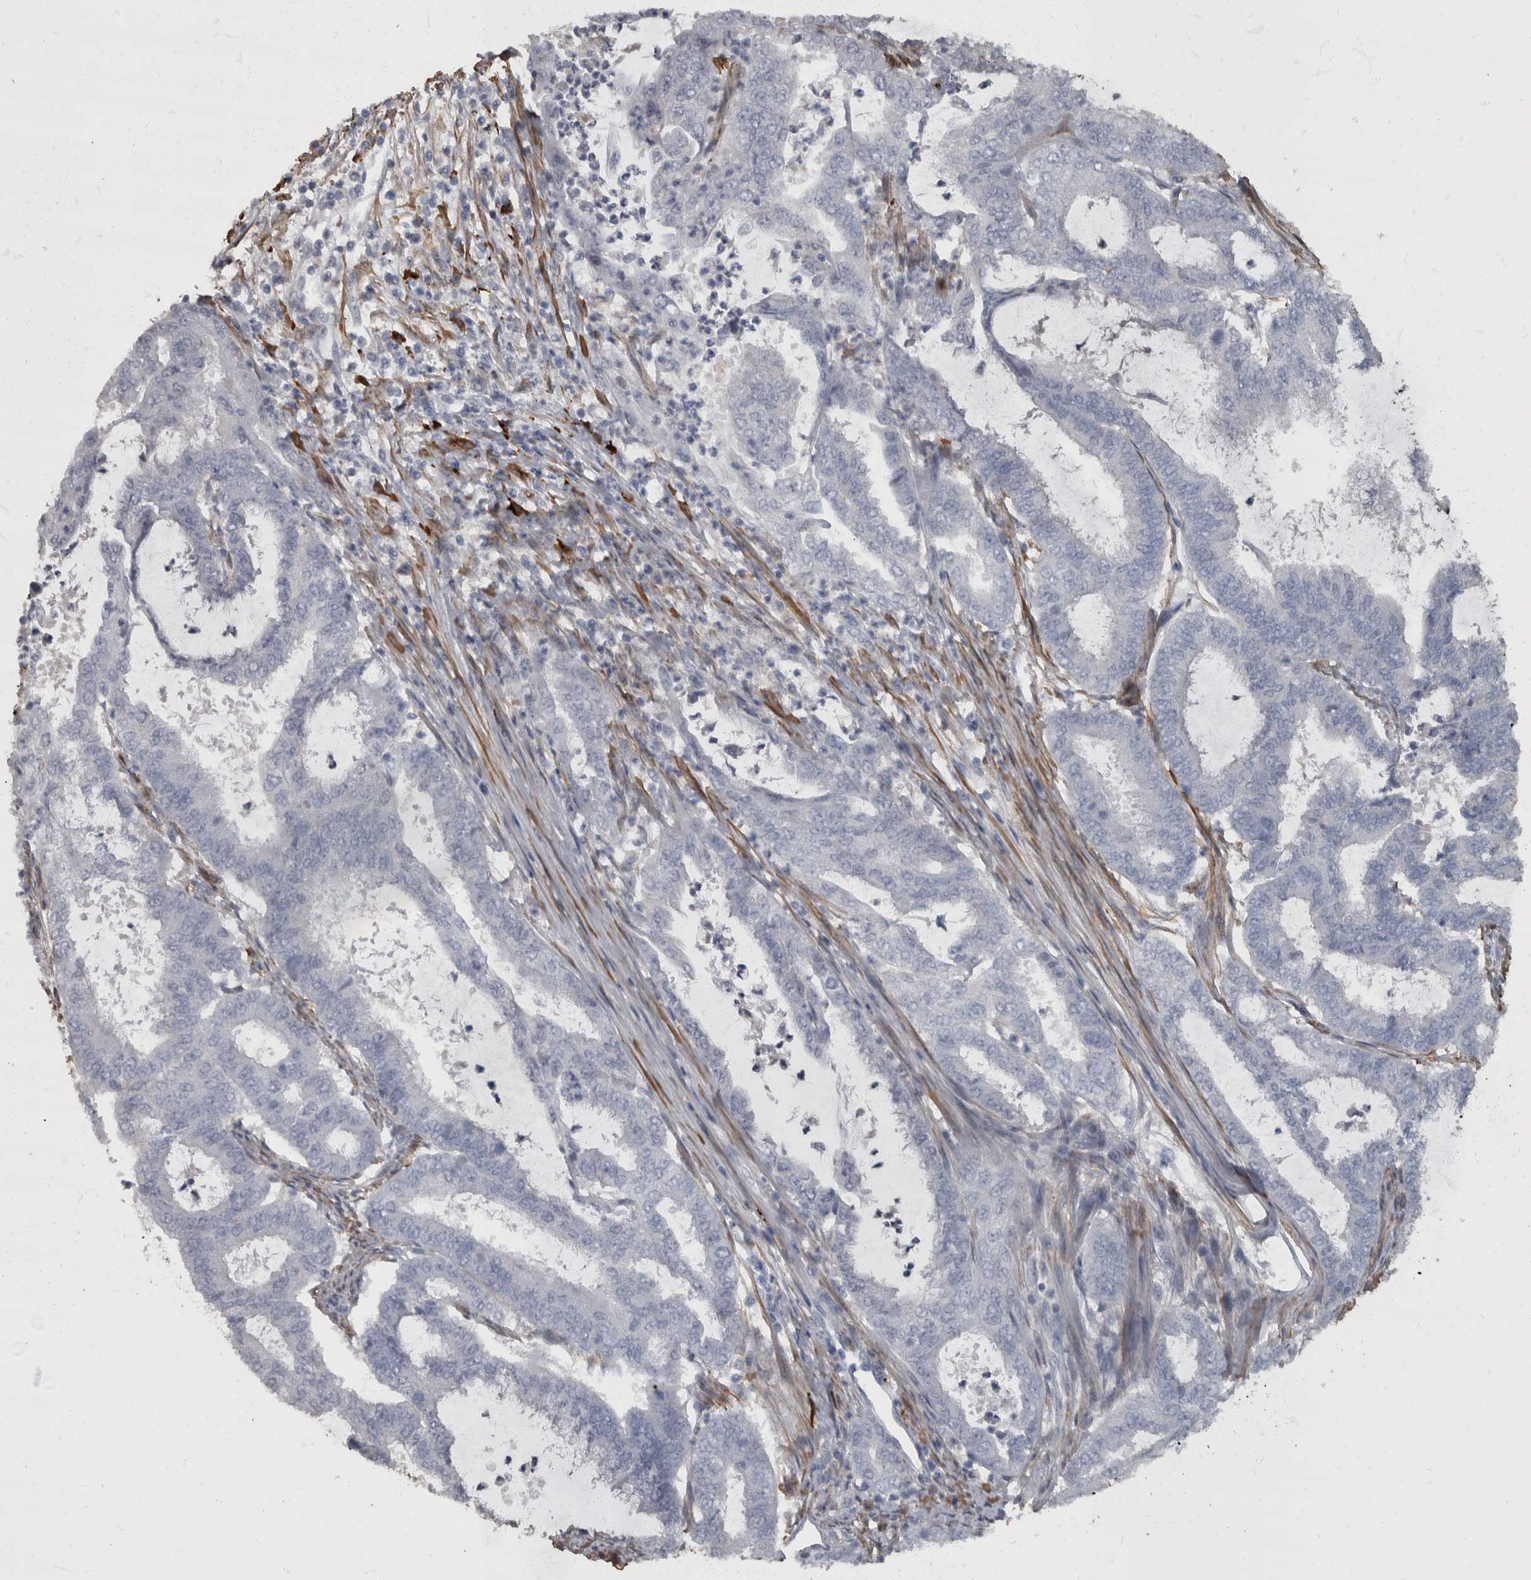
{"staining": {"intensity": "negative", "quantity": "none", "location": "none"}, "tissue": "endometrial cancer", "cell_type": "Tumor cells", "image_type": "cancer", "snomed": [{"axis": "morphology", "description": "Adenocarcinoma, NOS"}, {"axis": "topography", "description": "Endometrium"}], "caption": "High power microscopy image of an immunohistochemistry image of endometrial cancer (adenocarcinoma), revealing no significant staining in tumor cells.", "gene": "MASTL", "patient": {"sex": "female", "age": 51}}